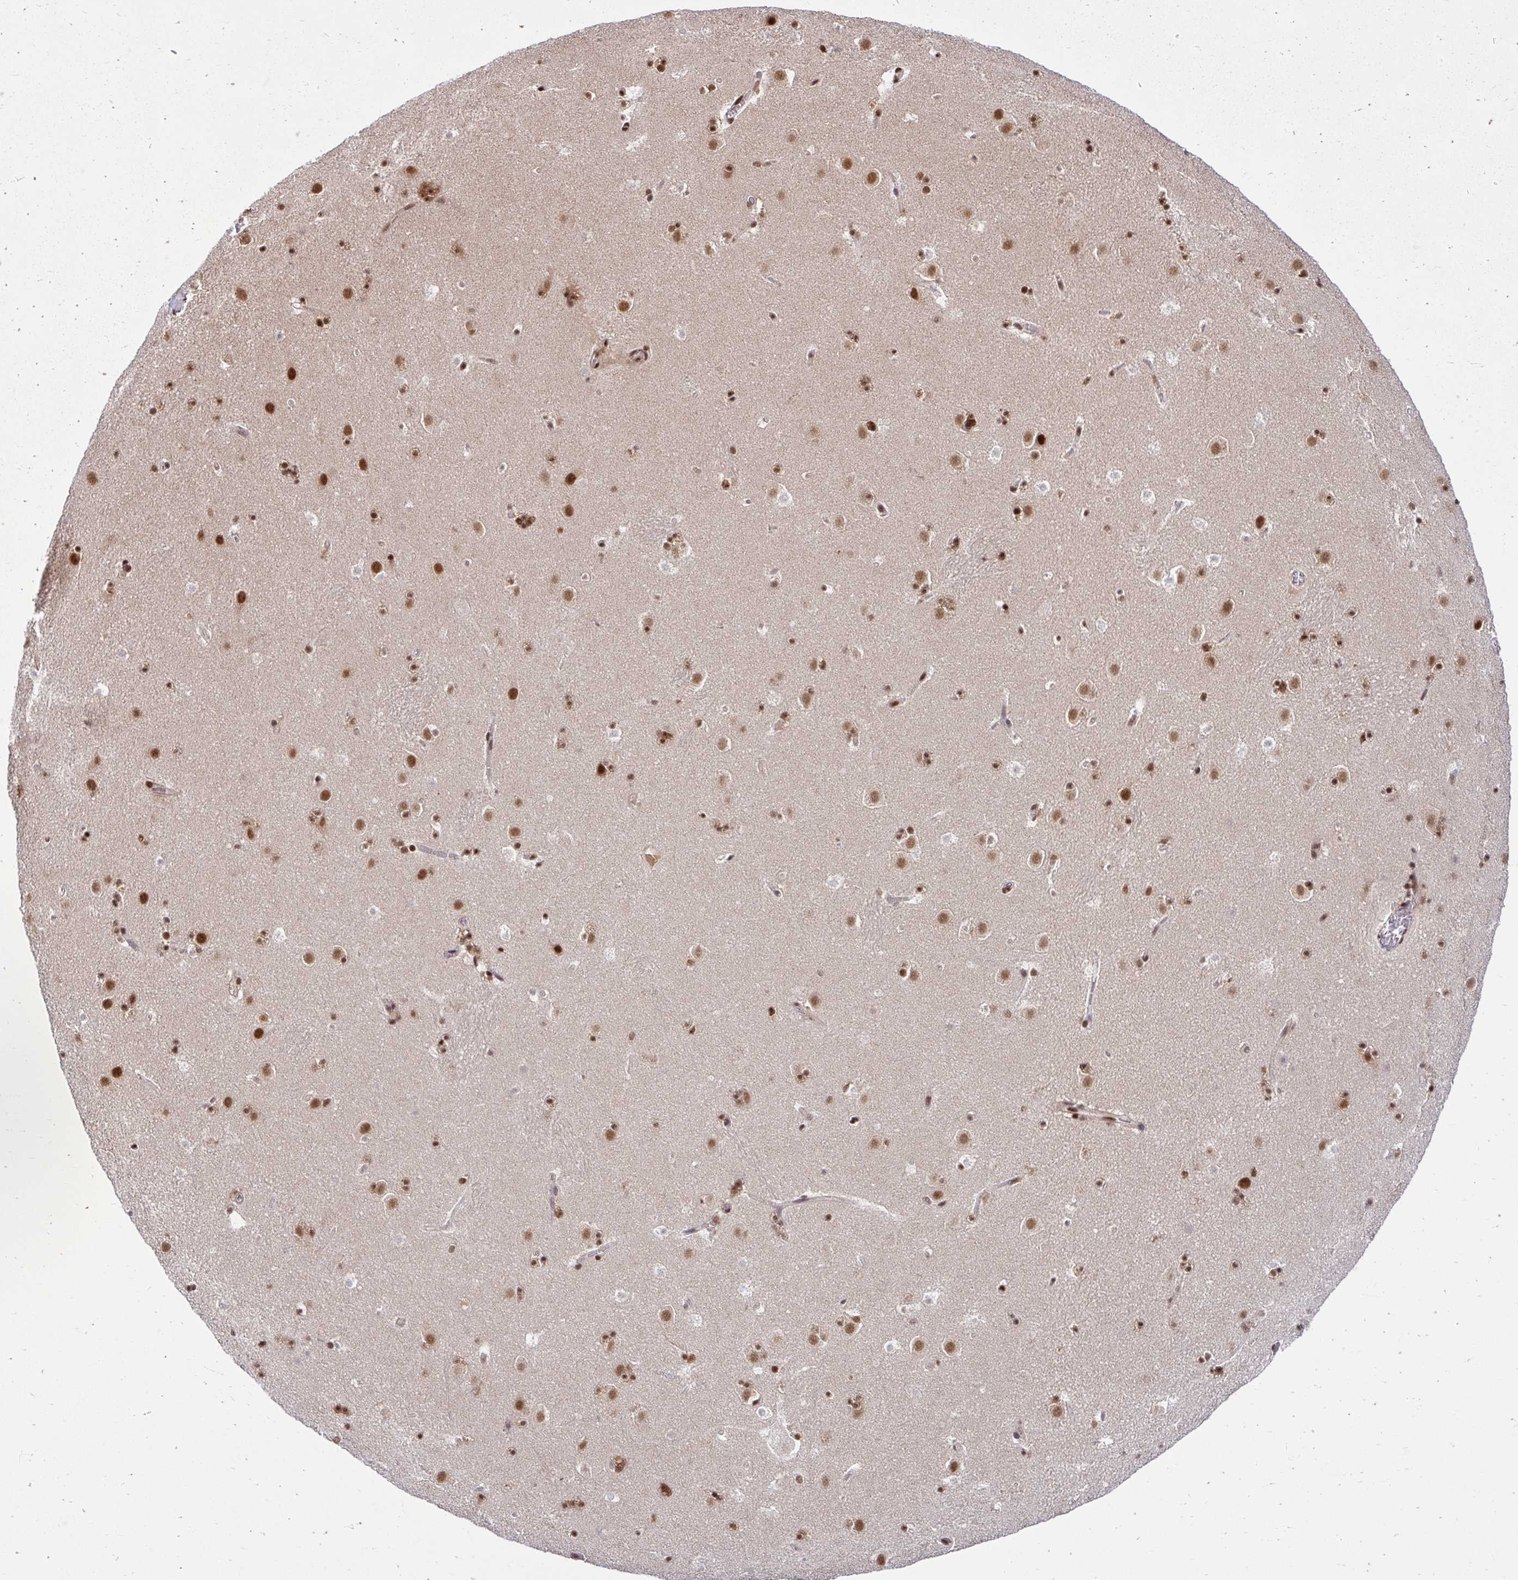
{"staining": {"intensity": "strong", "quantity": ">75%", "location": "nuclear"}, "tissue": "caudate", "cell_type": "Glial cells", "image_type": "normal", "snomed": [{"axis": "morphology", "description": "Normal tissue, NOS"}, {"axis": "topography", "description": "Lateral ventricle wall"}], "caption": "This photomicrograph reveals unremarkable caudate stained with immunohistochemistry to label a protein in brown. The nuclear of glial cells show strong positivity for the protein. Nuclei are counter-stained blue.", "gene": "ABCA9", "patient": {"sex": "male", "age": 37}}